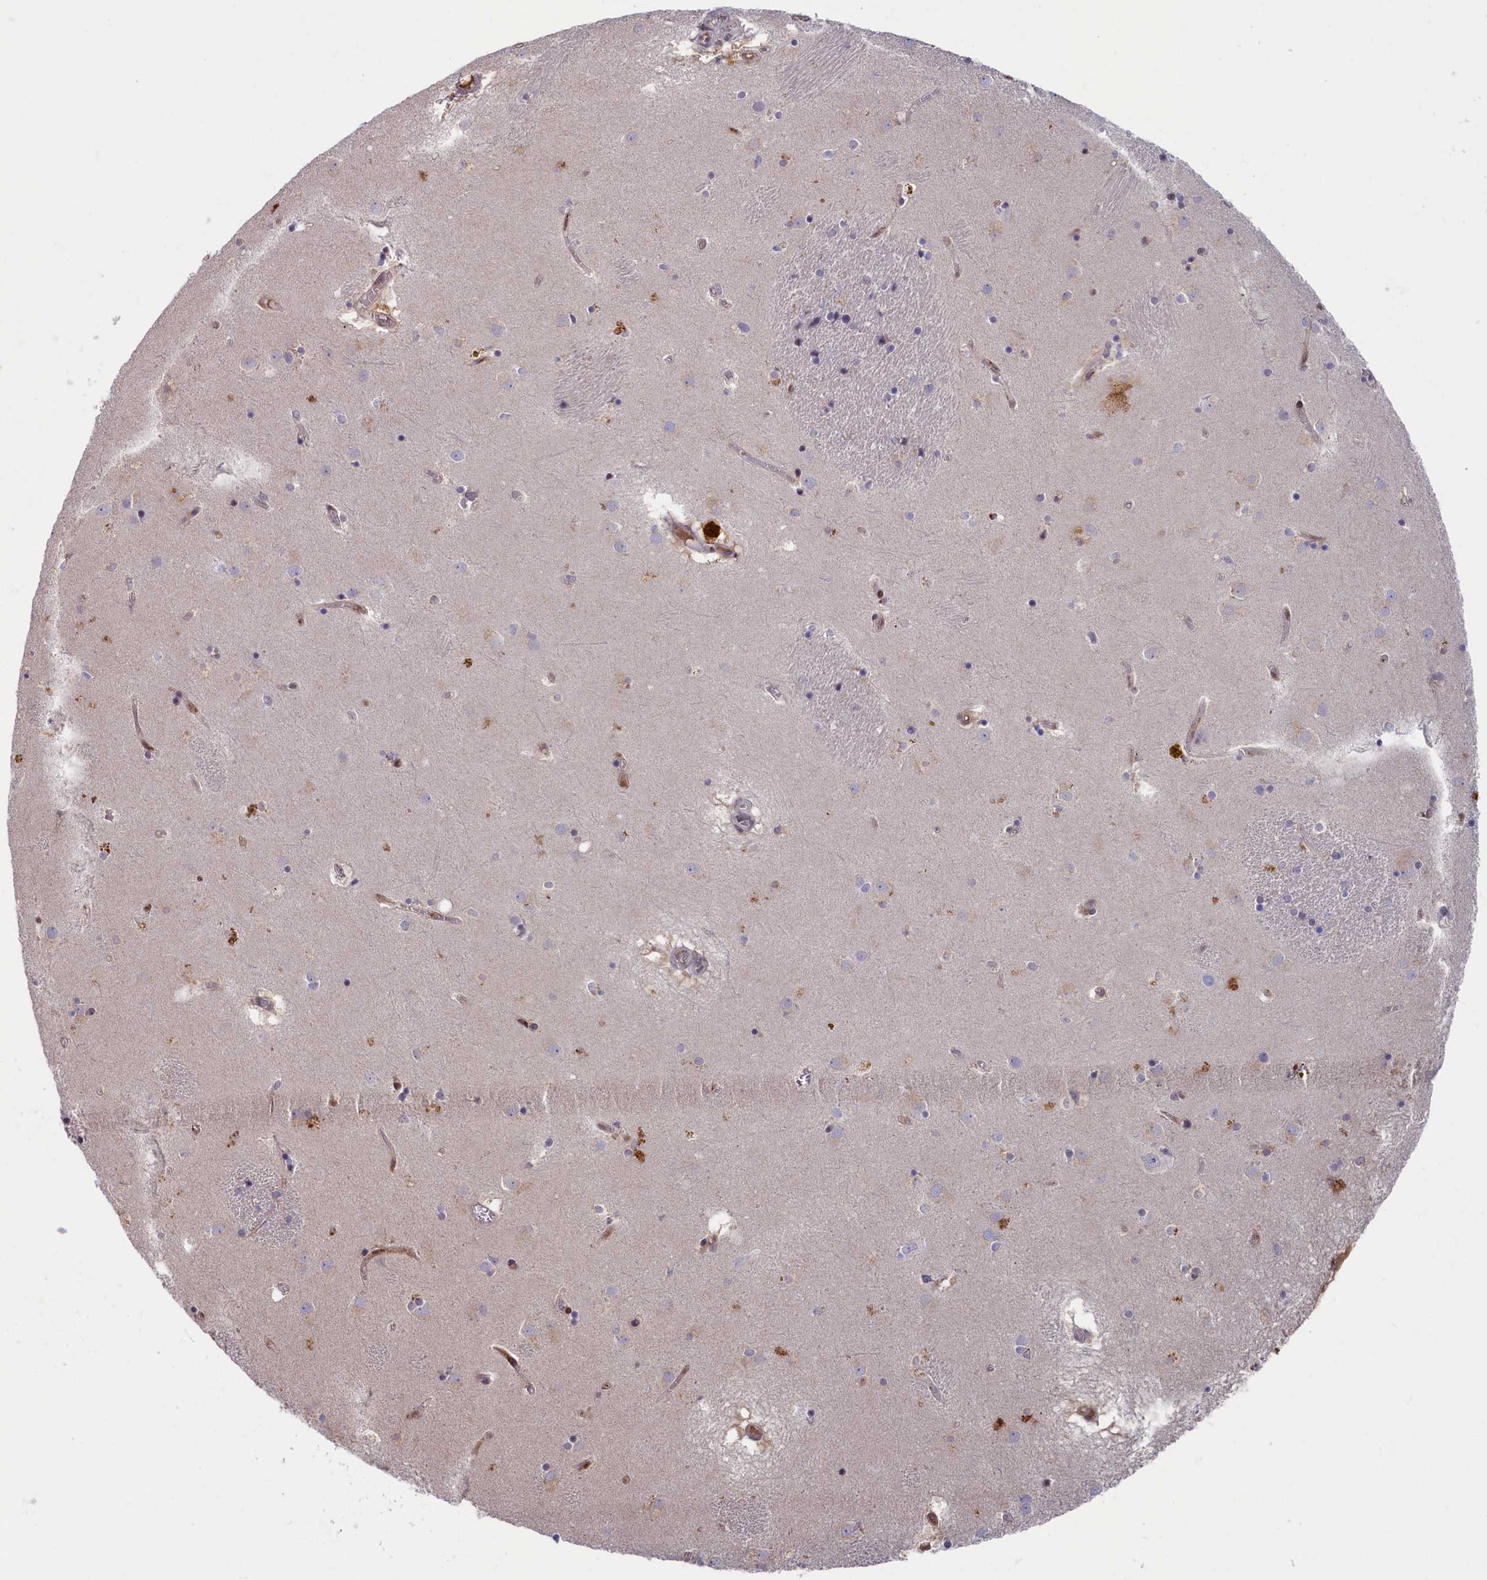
{"staining": {"intensity": "negative", "quantity": "none", "location": "none"}, "tissue": "caudate", "cell_type": "Glial cells", "image_type": "normal", "snomed": [{"axis": "morphology", "description": "Normal tissue, NOS"}, {"axis": "topography", "description": "Lateral ventricle wall"}], "caption": "Caudate was stained to show a protein in brown. There is no significant staining in glial cells. (Stains: DAB immunohistochemistry with hematoxylin counter stain, Microscopy: brightfield microscopy at high magnification).", "gene": "CHST12", "patient": {"sex": "male", "age": 70}}